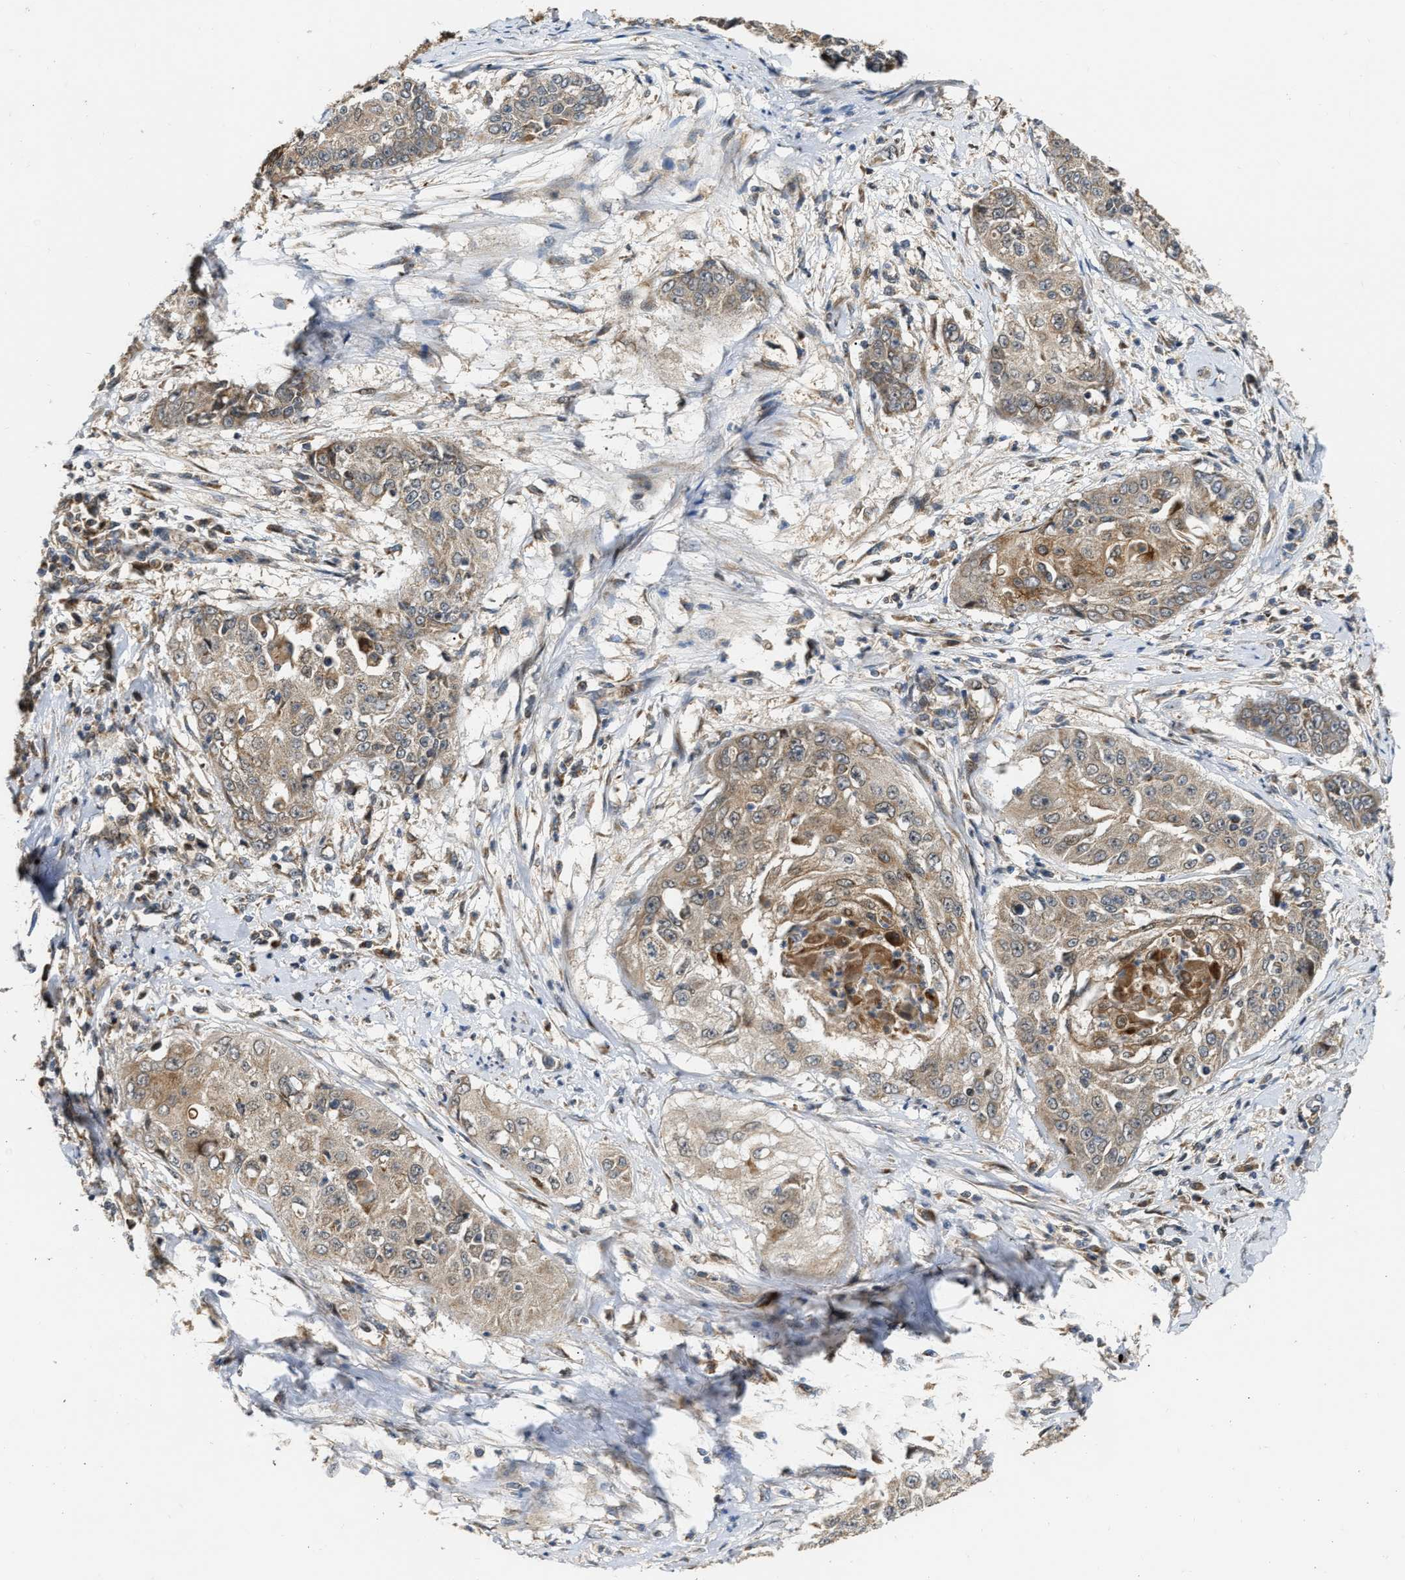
{"staining": {"intensity": "weak", "quantity": ">75%", "location": "cytoplasmic/membranous"}, "tissue": "cervical cancer", "cell_type": "Tumor cells", "image_type": "cancer", "snomed": [{"axis": "morphology", "description": "Squamous cell carcinoma, NOS"}, {"axis": "topography", "description": "Cervix"}], "caption": "High-magnification brightfield microscopy of cervical squamous cell carcinoma stained with DAB (3,3'-diaminobenzidine) (brown) and counterstained with hematoxylin (blue). tumor cells exhibit weak cytoplasmic/membranous staining is identified in about>75% of cells.", "gene": "EXTL2", "patient": {"sex": "female", "age": 64}}